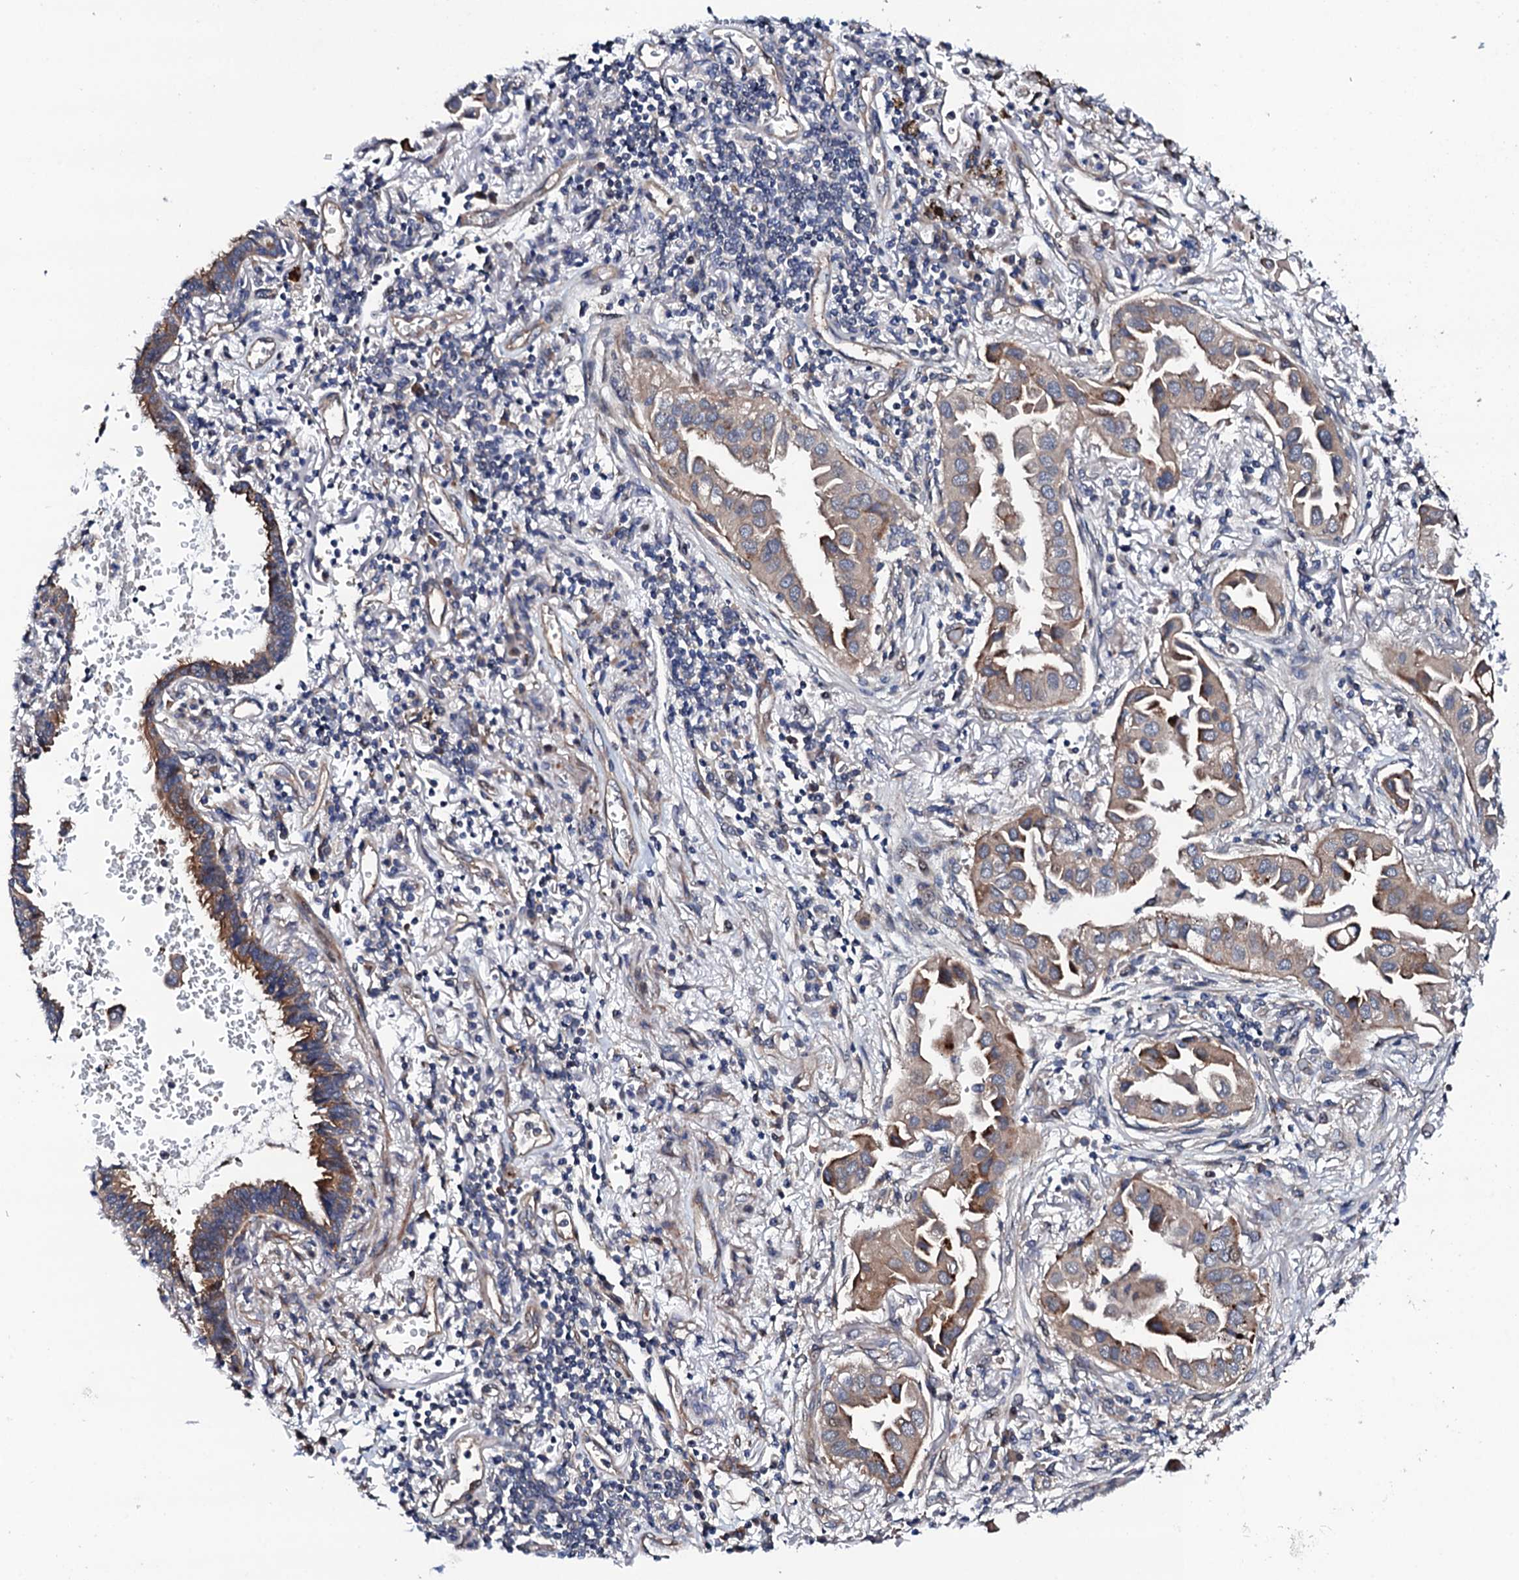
{"staining": {"intensity": "moderate", "quantity": "<25%", "location": "cytoplasmic/membranous"}, "tissue": "lung cancer", "cell_type": "Tumor cells", "image_type": "cancer", "snomed": [{"axis": "morphology", "description": "Adenocarcinoma, NOS"}, {"axis": "topography", "description": "Lung"}], "caption": "A brown stain labels moderate cytoplasmic/membranous staining of a protein in lung cancer tumor cells. (IHC, brightfield microscopy, high magnification).", "gene": "CIAO2A", "patient": {"sex": "female", "age": 76}}